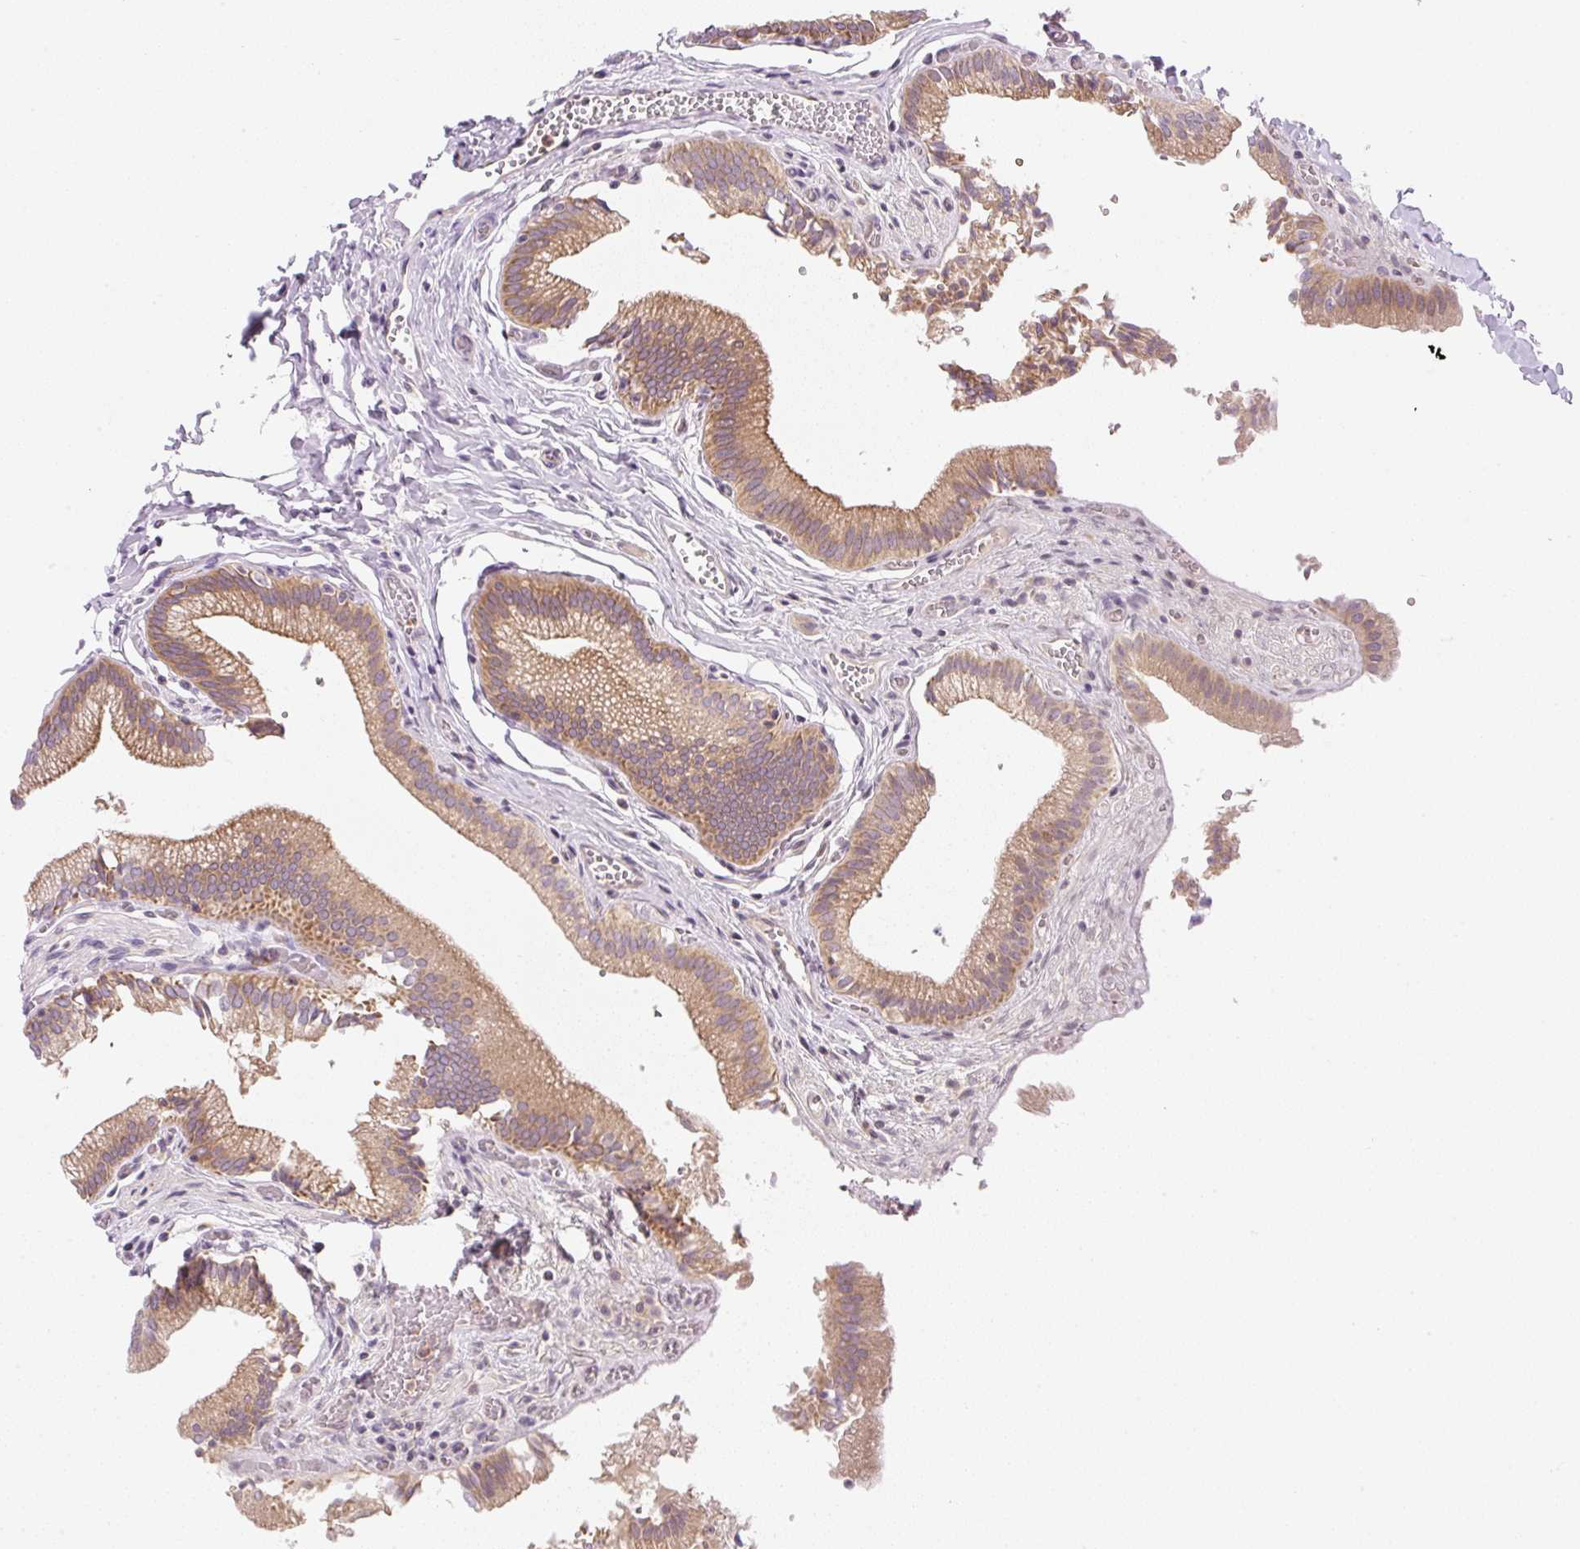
{"staining": {"intensity": "moderate", "quantity": ">75%", "location": "cytoplasmic/membranous"}, "tissue": "gallbladder", "cell_type": "Glandular cells", "image_type": "normal", "snomed": [{"axis": "morphology", "description": "Normal tissue, NOS"}, {"axis": "topography", "description": "Gallbladder"}, {"axis": "topography", "description": "Peripheral nerve tissue"}], "caption": "Normal gallbladder was stained to show a protein in brown. There is medium levels of moderate cytoplasmic/membranous expression in approximately >75% of glandular cells.", "gene": "OMA1", "patient": {"sex": "male", "age": 17}}